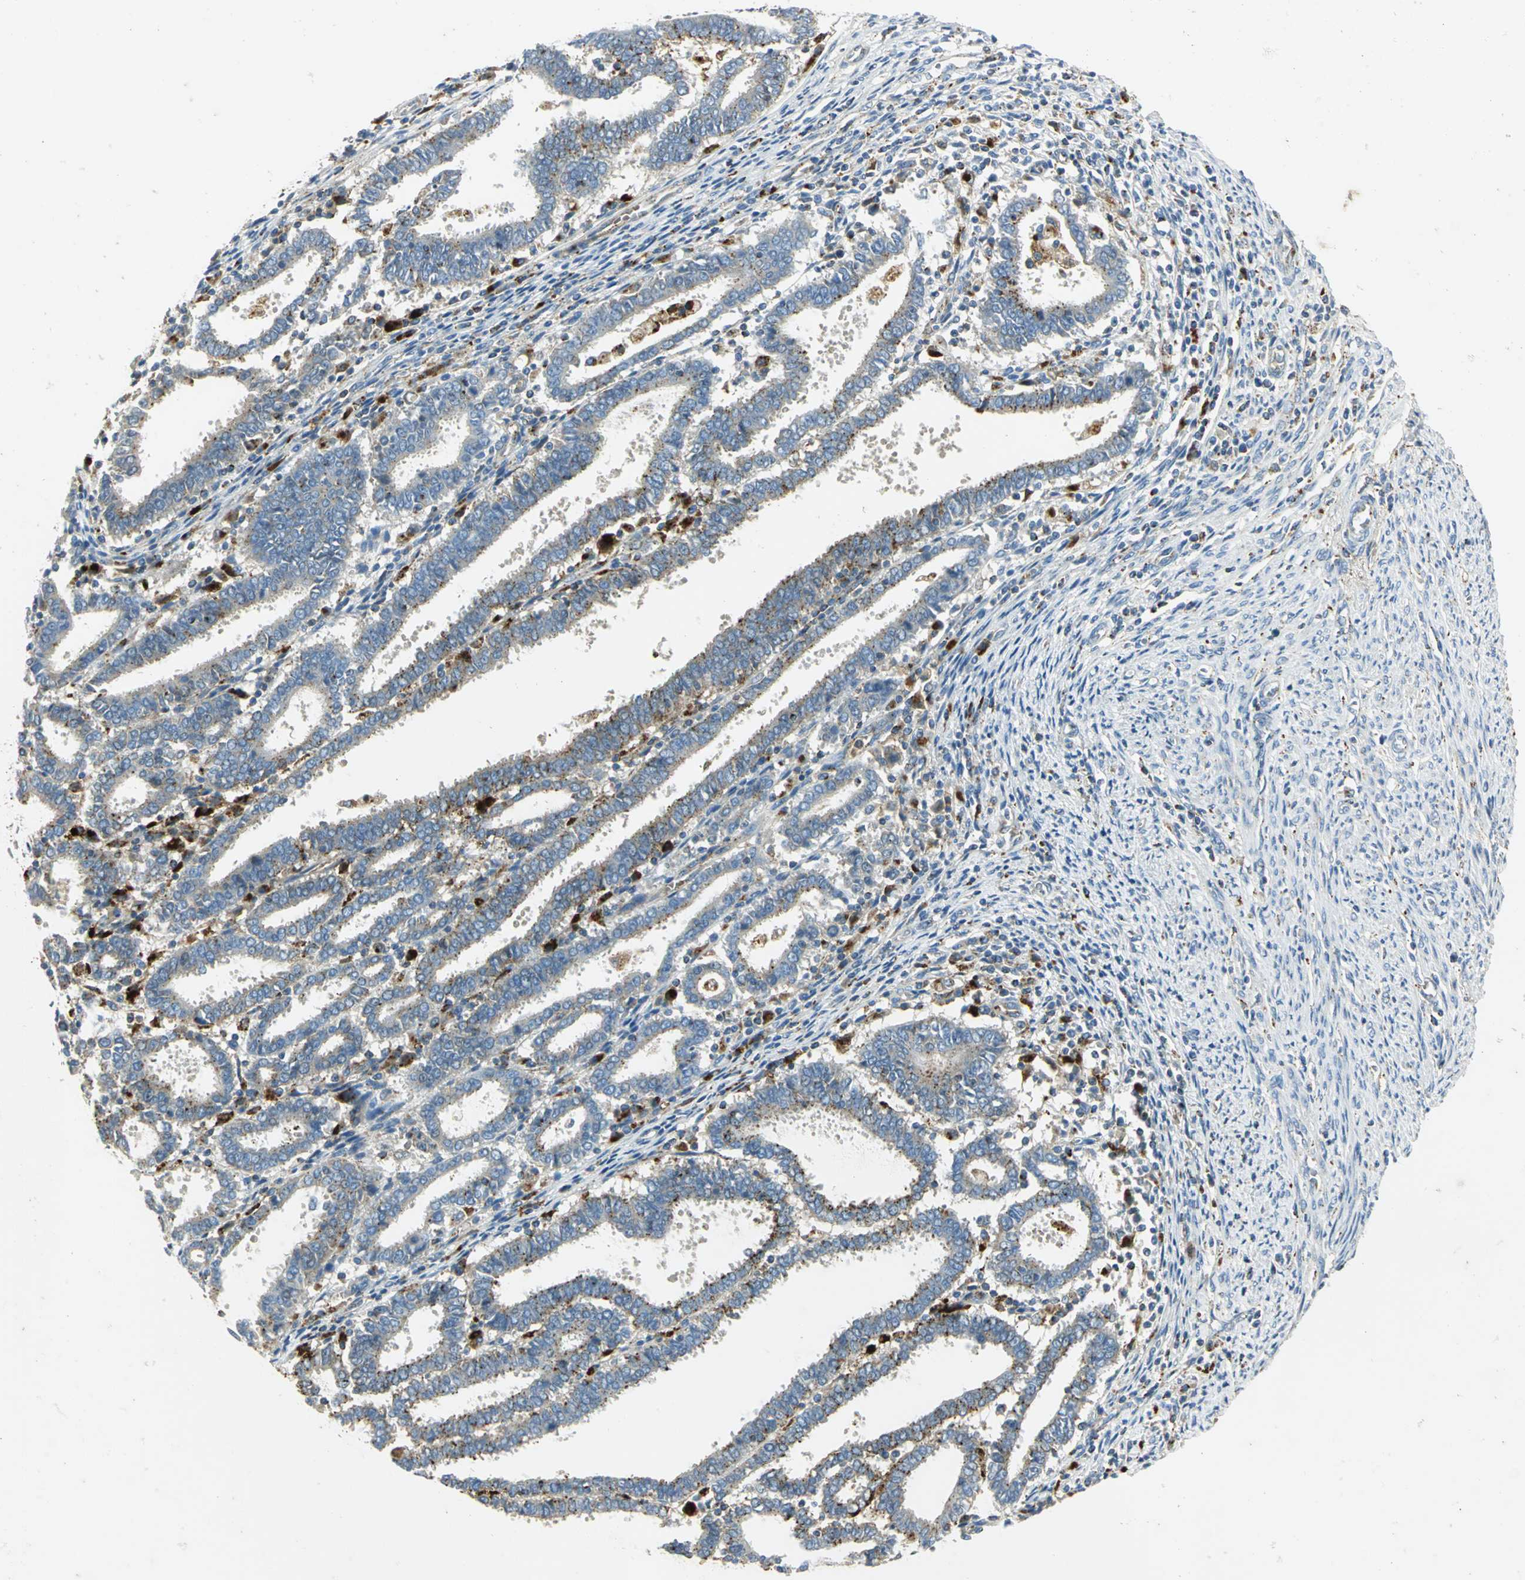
{"staining": {"intensity": "strong", "quantity": "25%-75%", "location": "cytoplasmic/membranous"}, "tissue": "endometrial cancer", "cell_type": "Tumor cells", "image_type": "cancer", "snomed": [{"axis": "morphology", "description": "Adenocarcinoma, NOS"}, {"axis": "topography", "description": "Uterus"}], "caption": "DAB (3,3'-diaminobenzidine) immunohistochemical staining of endometrial adenocarcinoma displays strong cytoplasmic/membranous protein expression in approximately 25%-75% of tumor cells.", "gene": "ARSA", "patient": {"sex": "female", "age": 83}}